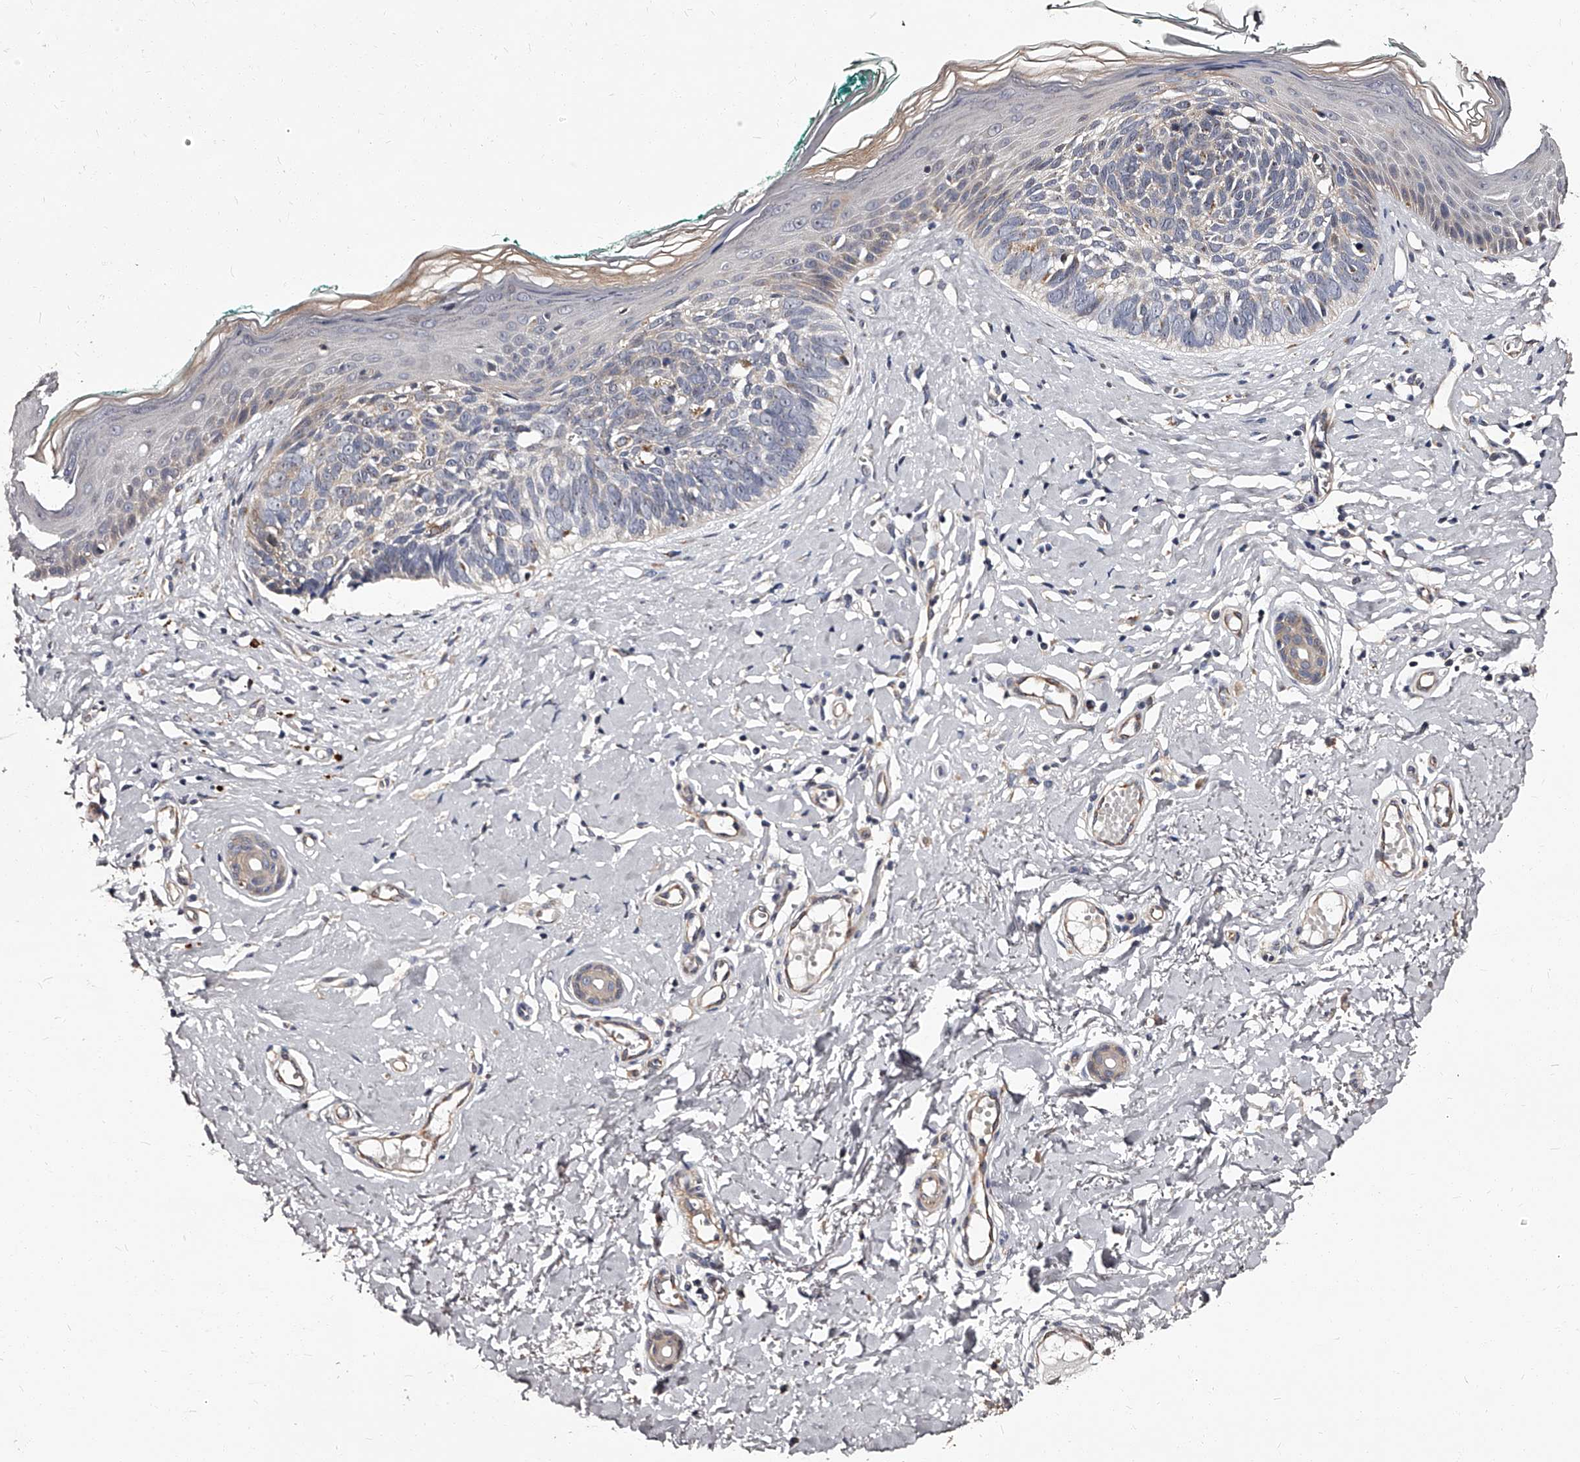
{"staining": {"intensity": "negative", "quantity": "none", "location": "none"}, "tissue": "skin cancer", "cell_type": "Tumor cells", "image_type": "cancer", "snomed": [{"axis": "morphology", "description": "Basal cell carcinoma"}, {"axis": "topography", "description": "Skin"}], "caption": "Immunohistochemical staining of human skin cancer shows no significant positivity in tumor cells.", "gene": "RSC1A1", "patient": {"sex": "male", "age": 48}}